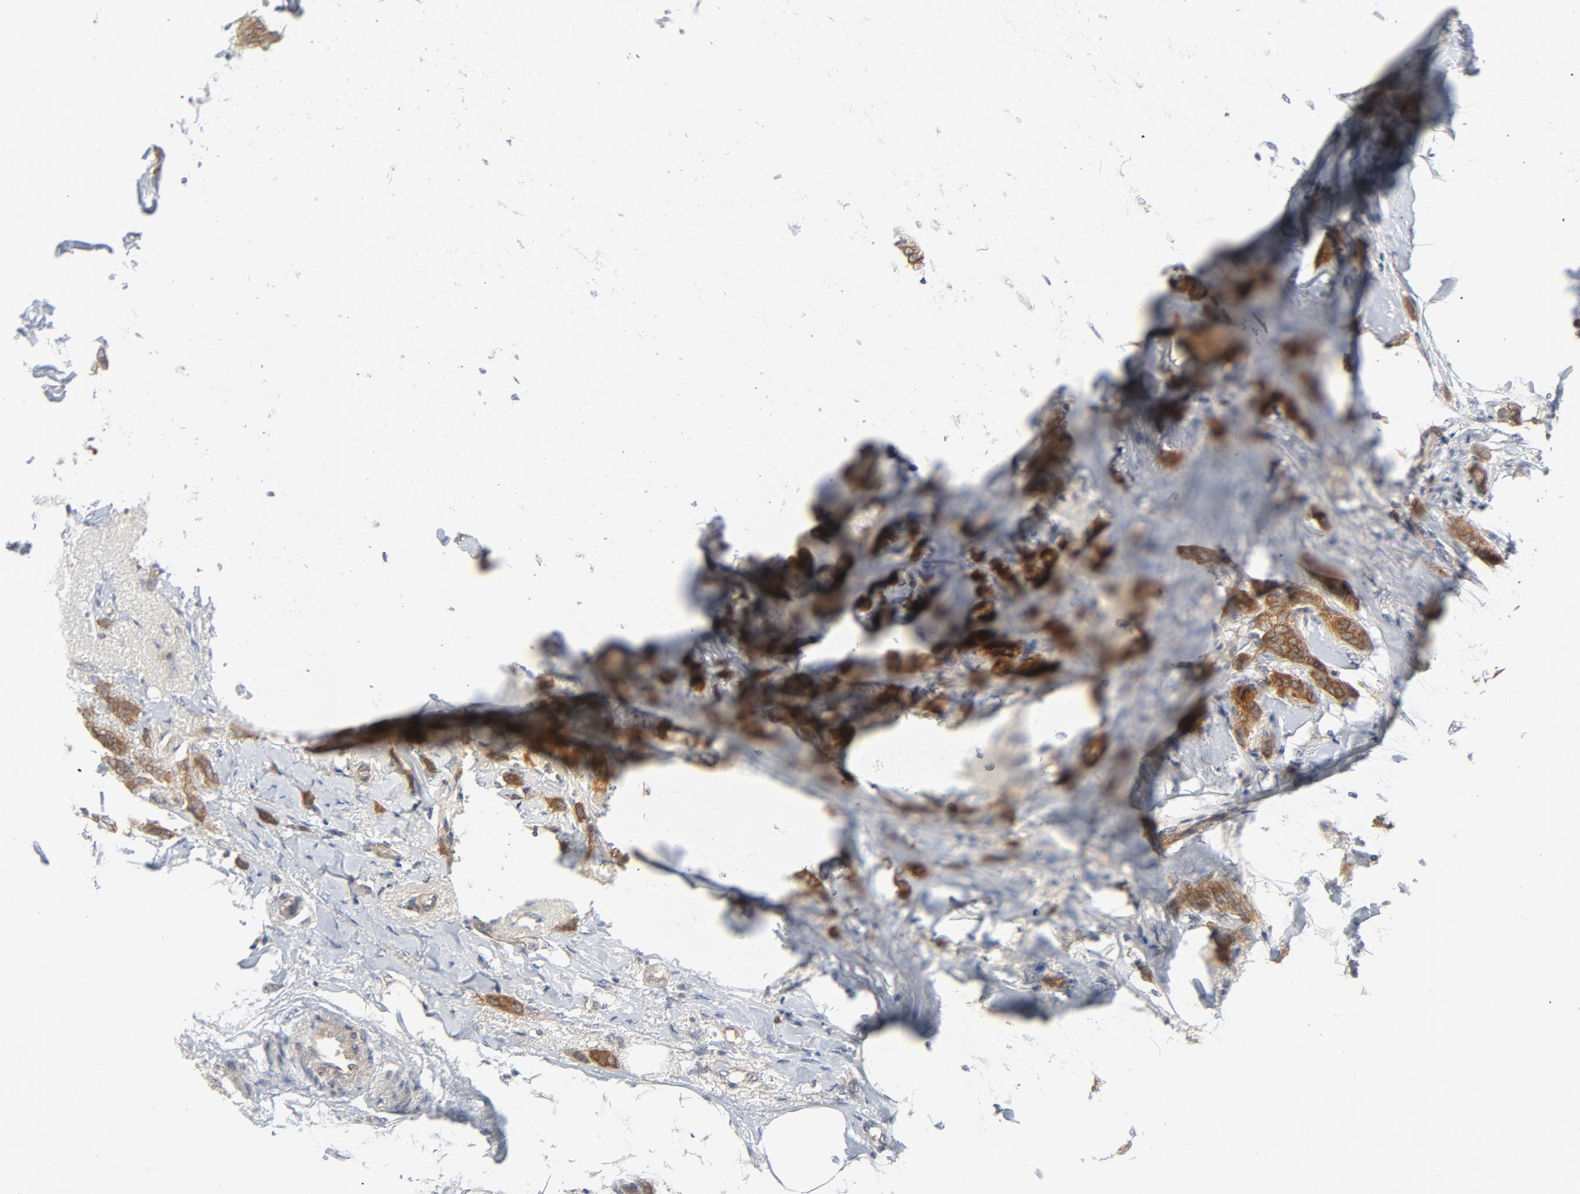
{"staining": {"intensity": "strong", "quantity": ">75%", "location": "cytoplasmic/membranous"}, "tissue": "breast cancer", "cell_type": "Tumor cells", "image_type": "cancer", "snomed": [{"axis": "morphology", "description": "Lobular carcinoma"}, {"axis": "topography", "description": "Breast"}], "caption": "Immunohistochemistry (DAB (3,3'-diaminobenzidine)) staining of human breast lobular carcinoma shows strong cytoplasmic/membranous protein expression in approximately >75% of tumor cells. (IHC, brightfield microscopy, high magnification).", "gene": "BAD", "patient": {"sex": "female", "age": 55}}